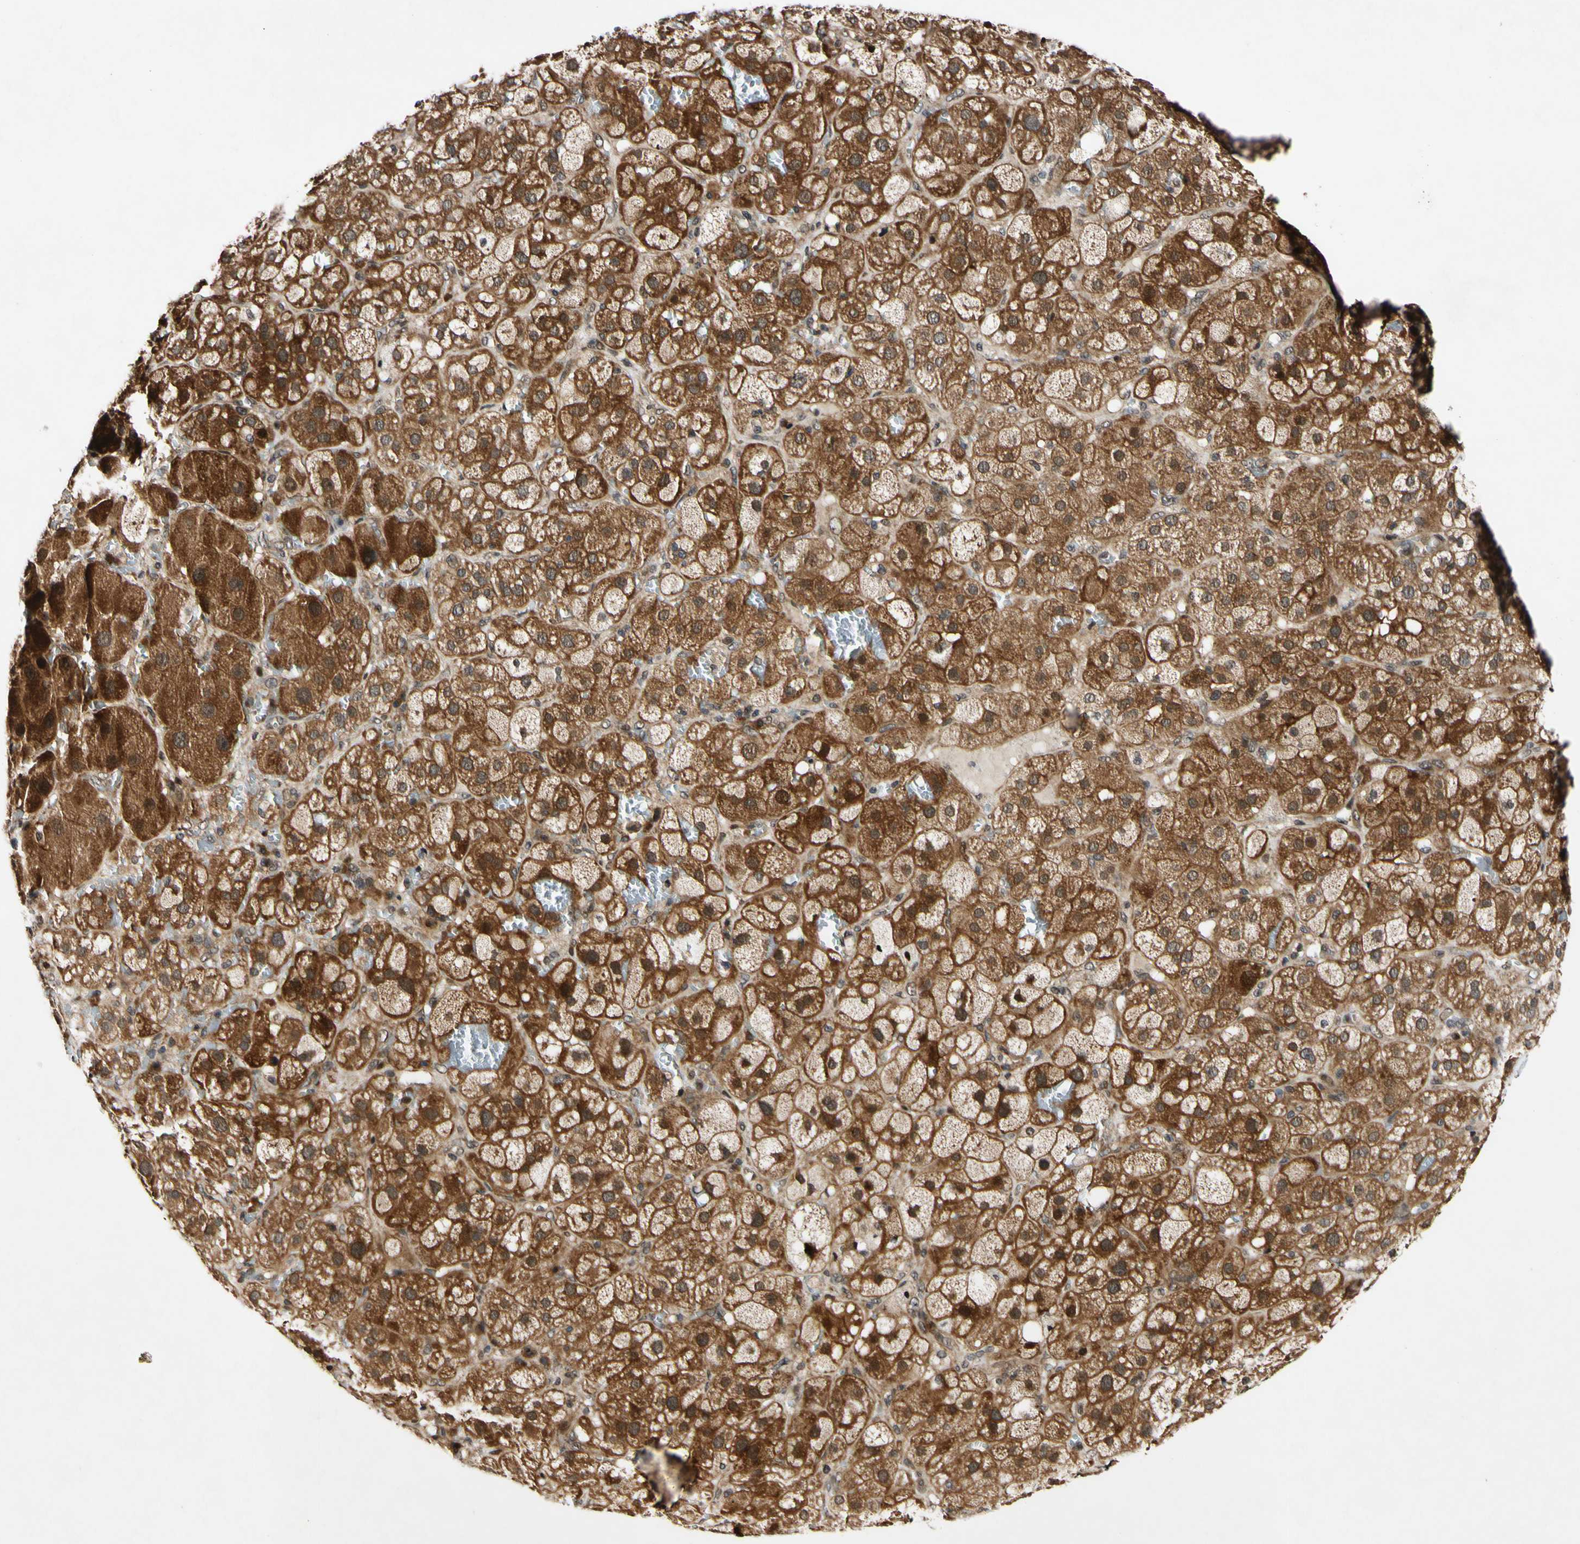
{"staining": {"intensity": "strong", "quantity": ">75%", "location": "cytoplasmic/membranous,nuclear"}, "tissue": "adrenal gland", "cell_type": "Glandular cells", "image_type": "normal", "snomed": [{"axis": "morphology", "description": "Normal tissue, NOS"}, {"axis": "topography", "description": "Adrenal gland"}], "caption": "A high amount of strong cytoplasmic/membranous,nuclear expression is appreciated in approximately >75% of glandular cells in unremarkable adrenal gland. Immunohistochemistry stains the protein in brown and the nuclei are stained blue.", "gene": "CSNK1E", "patient": {"sex": "female", "age": 47}}